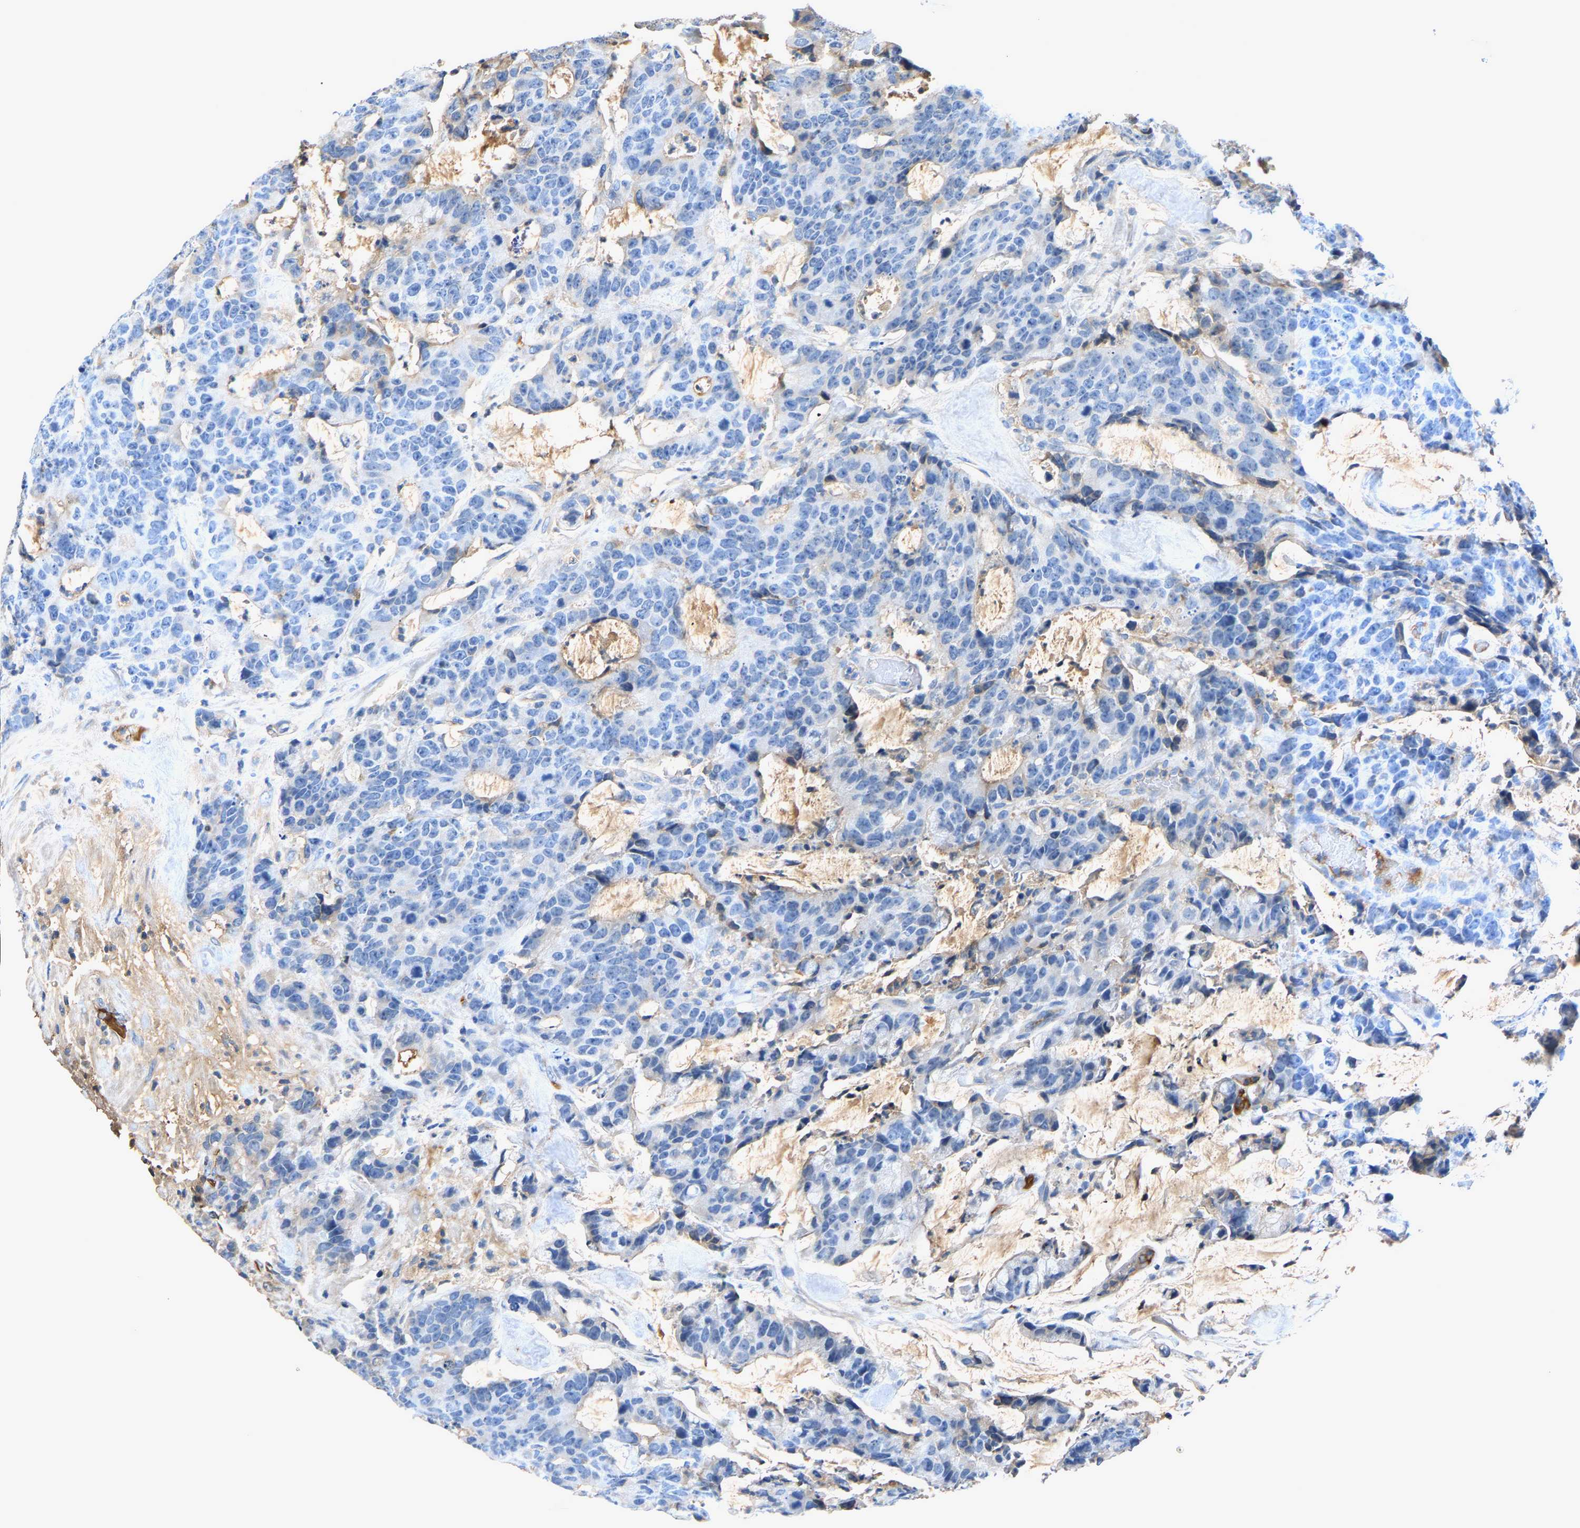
{"staining": {"intensity": "negative", "quantity": "none", "location": "none"}, "tissue": "colorectal cancer", "cell_type": "Tumor cells", "image_type": "cancer", "snomed": [{"axis": "morphology", "description": "Adenocarcinoma, NOS"}, {"axis": "topography", "description": "Colon"}], "caption": "Colorectal cancer stained for a protein using immunohistochemistry shows no staining tumor cells.", "gene": "STC1", "patient": {"sex": "female", "age": 86}}